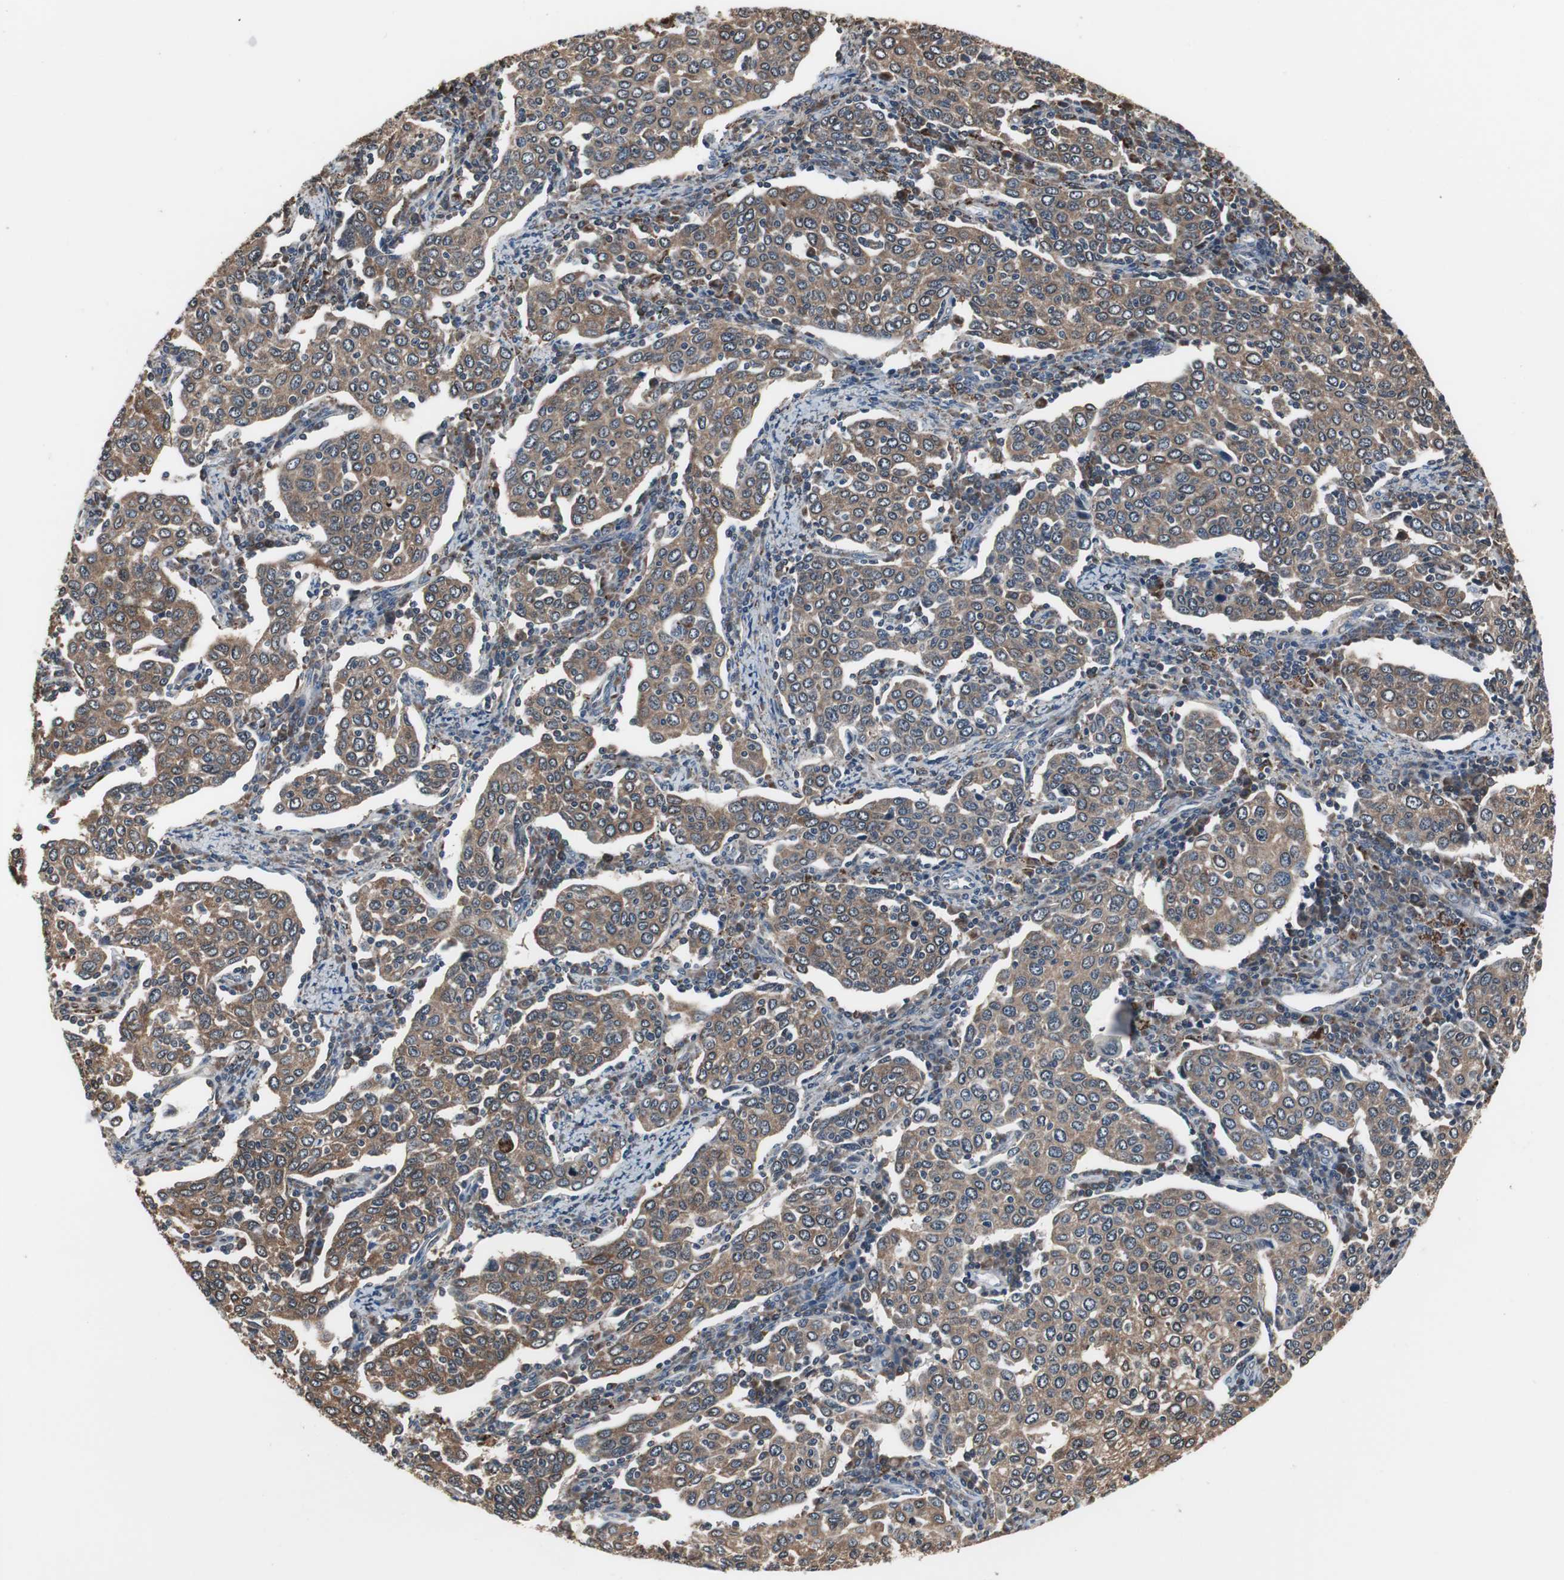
{"staining": {"intensity": "moderate", "quantity": ">75%", "location": "cytoplasmic/membranous"}, "tissue": "cervical cancer", "cell_type": "Tumor cells", "image_type": "cancer", "snomed": [{"axis": "morphology", "description": "Squamous cell carcinoma, NOS"}, {"axis": "topography", "description": "Cervix"}], "caption": "The photomicrograph reveals immunohistochemical staining of squamous cell carcinoma (cervical). There is moderate cytoplasmic/membranous positivity is seen in about >75% of tumor cells.", "gene": "ZSCAN22", "patient": {"sex": "female", "age": 40}}